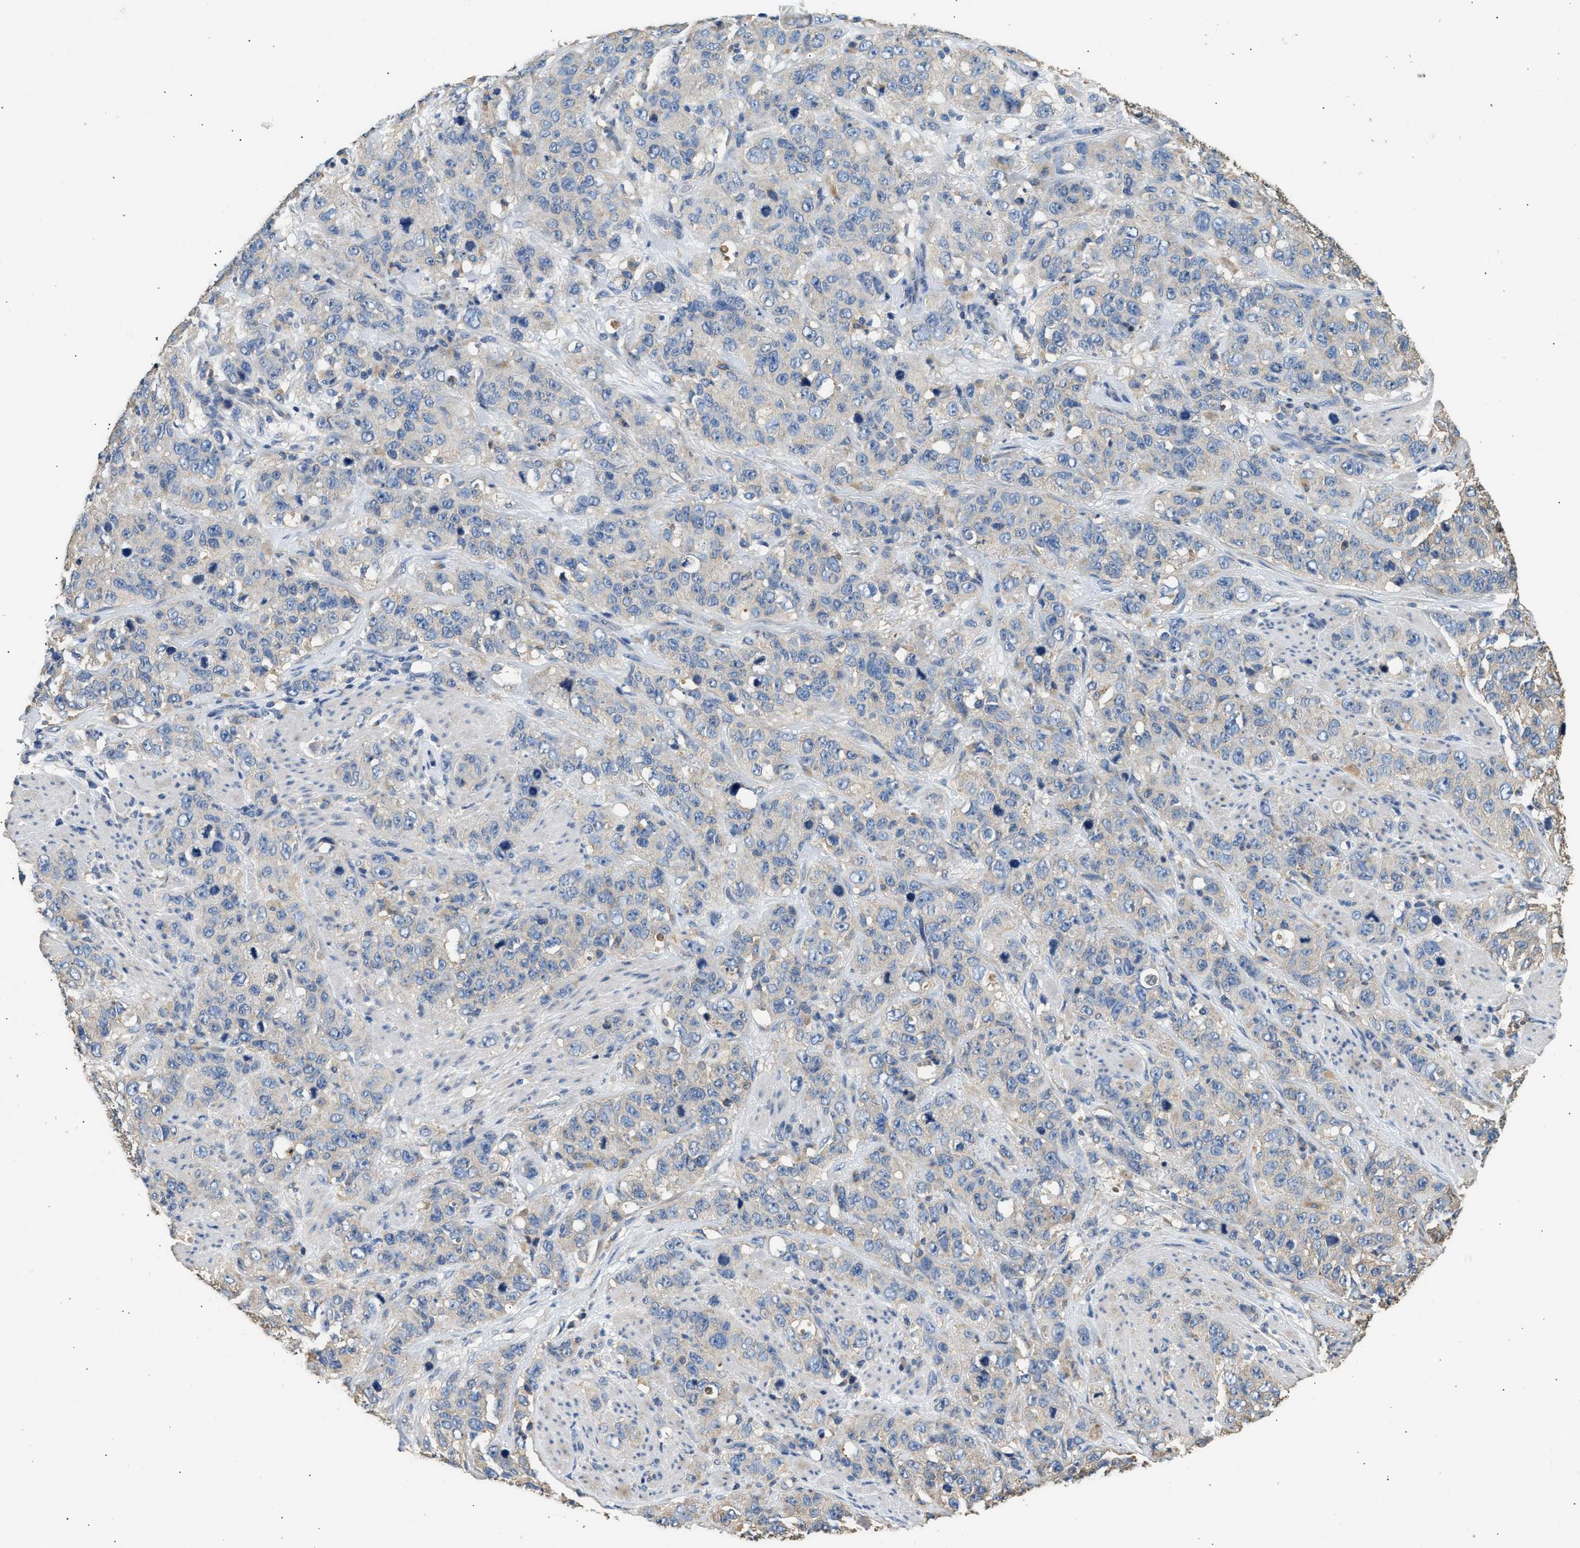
{"staining": {"intensity": "negative", "quantity": "none", "location": "none"}, "tissue": "stomach cancer", "cell_type": "Tumor cells", "image_type": "cancer", "snomed": [{"axis": "morphology", "description": "Adenocarcinoma, NOS"}, {"axis": "topography", "description": "Stomach"}], "caption": "Immunohistochemistry of human stomach cancer (adenocarcinoma) reveals no positivity in tumor cells.", "gene": "WDR31", "patient": {"sex": "male", "age": 48}}